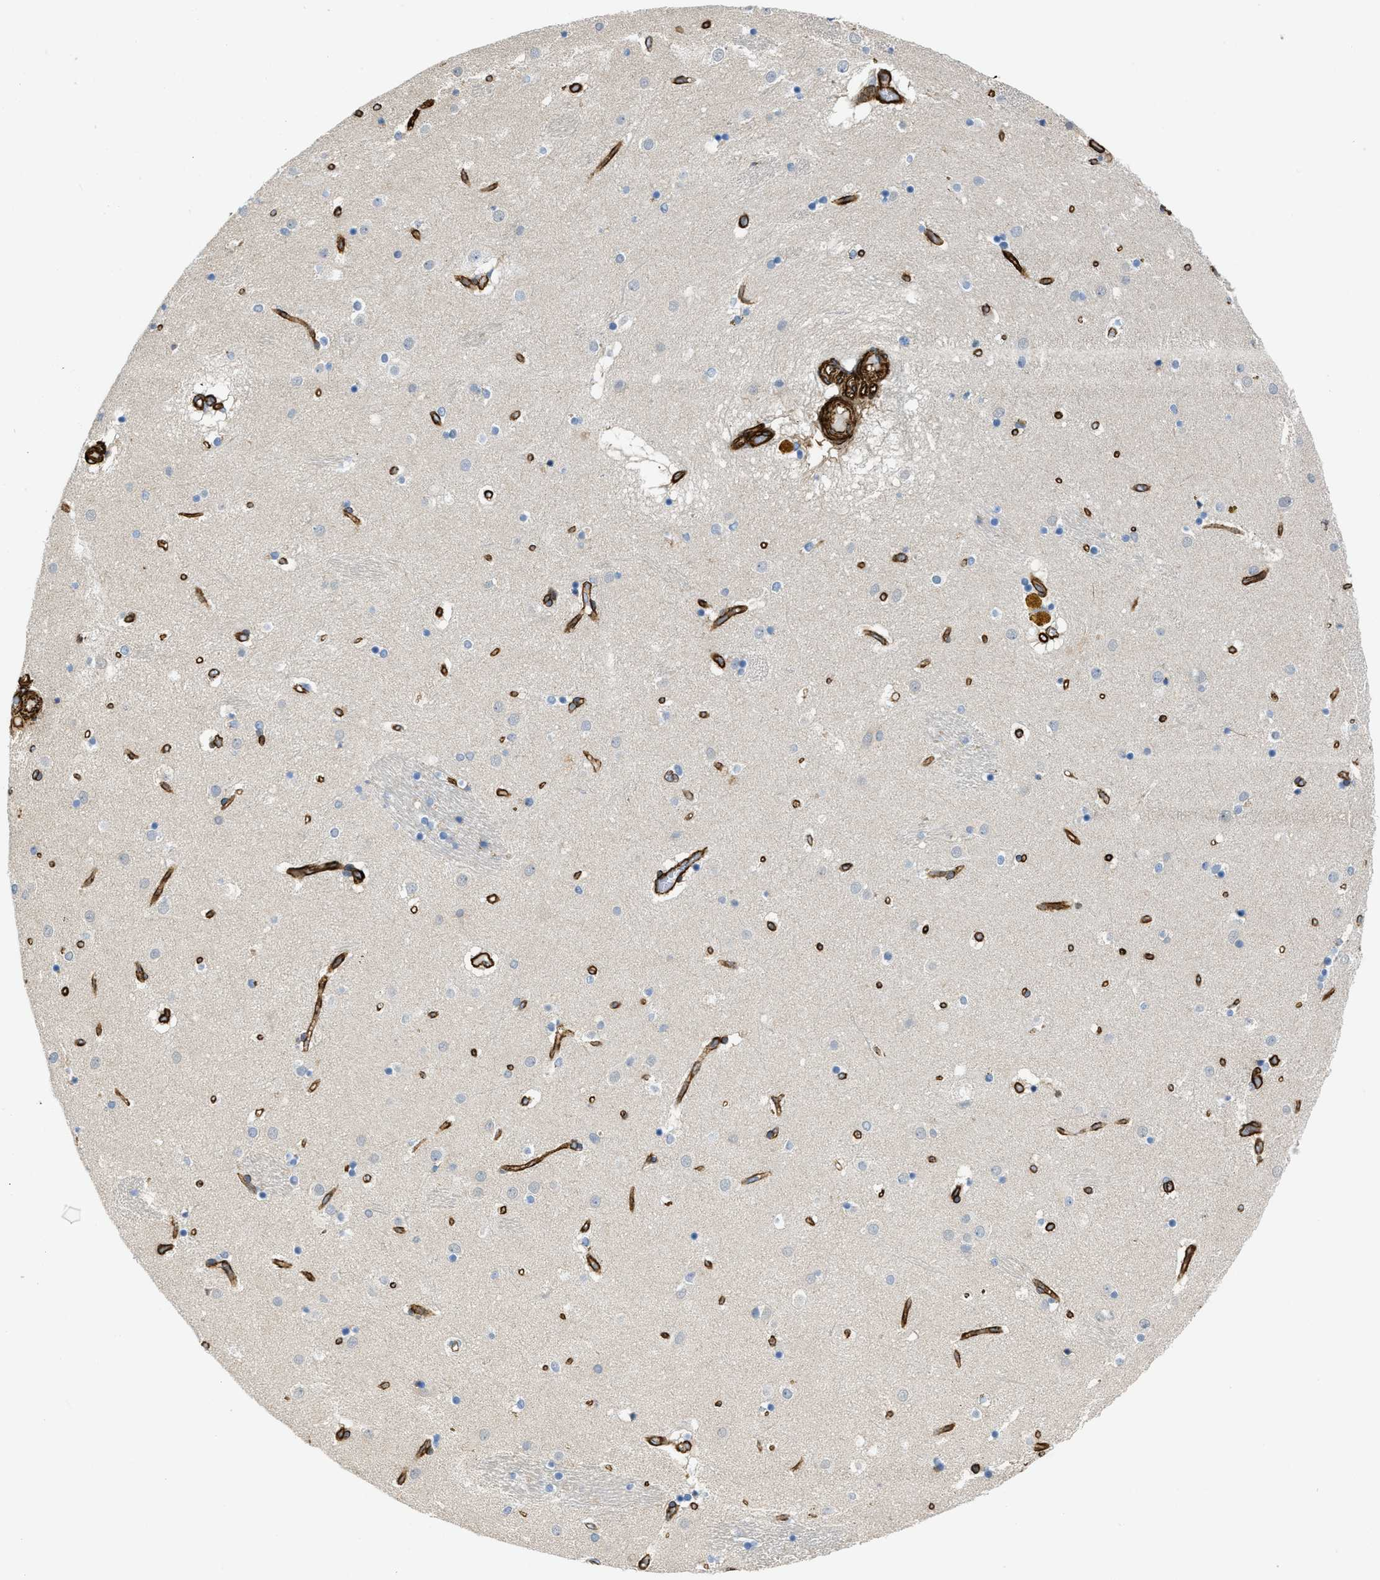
{"staining": {"intensity": "negative", "quantity": "none", "location": "none"}, "tissue": "caudate", "cell_type": "Glial cells", "image_type": "normal", "snomed": [{"axis": "morphology", "description": "Normal tissue, NOS"}, {"axis": "topography", "description": "Lateral ventricle wall"}], "caption": "Glial cells show no significant staining in benign caudate. (Stains: DAB immunohistochemistry with hematoxylin counter stain, Microscopy: brightfield microscopy at high magnification).", "gene": "NAB1", "patient": {"sex": "male", "age": 70}}